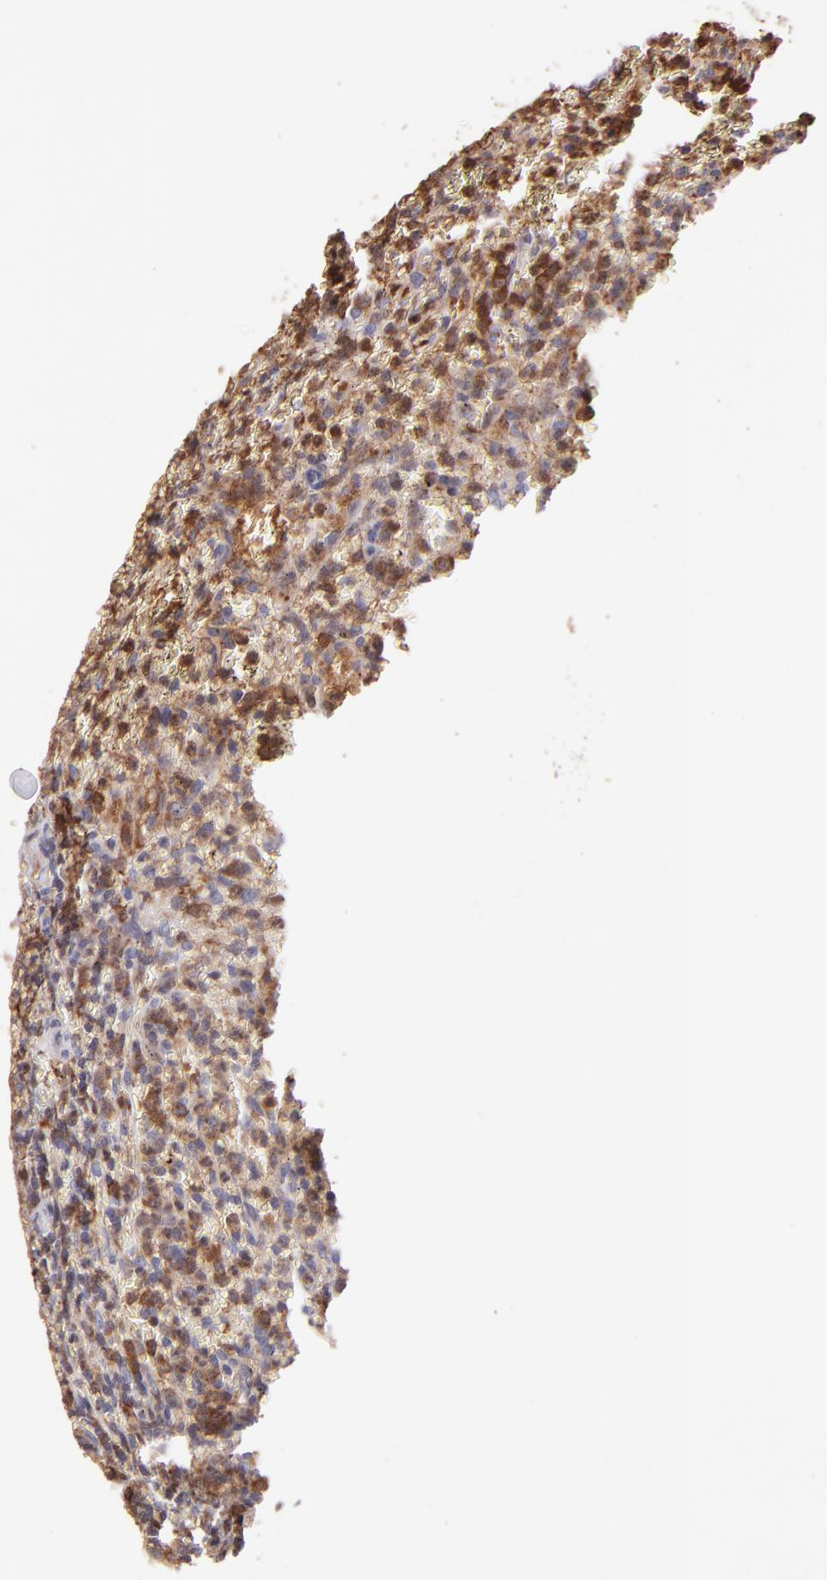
{"staining": {"intensity": "strong", "quantity": ">75%", "location": "cytoplasmic/membranous"}, "tissue": "lymphoma", "cell_type": "Tumor cells", "image_type": "cancer", "snomed": [{"axis": "morphology", "description": "Malignant lymphoma, non-Hodgkin's type, Low grade"}, {"axis": "topography", "description": "Spleen"}], "caption": "Strong cytoplasmic/membranous protein staining is appreciated in about >75% of tumor cells in malignant lymphoma, non-Hodgkin's type (low-grade).", "gene": "BTK", "patient": {"sex": "female", "age": 64}}